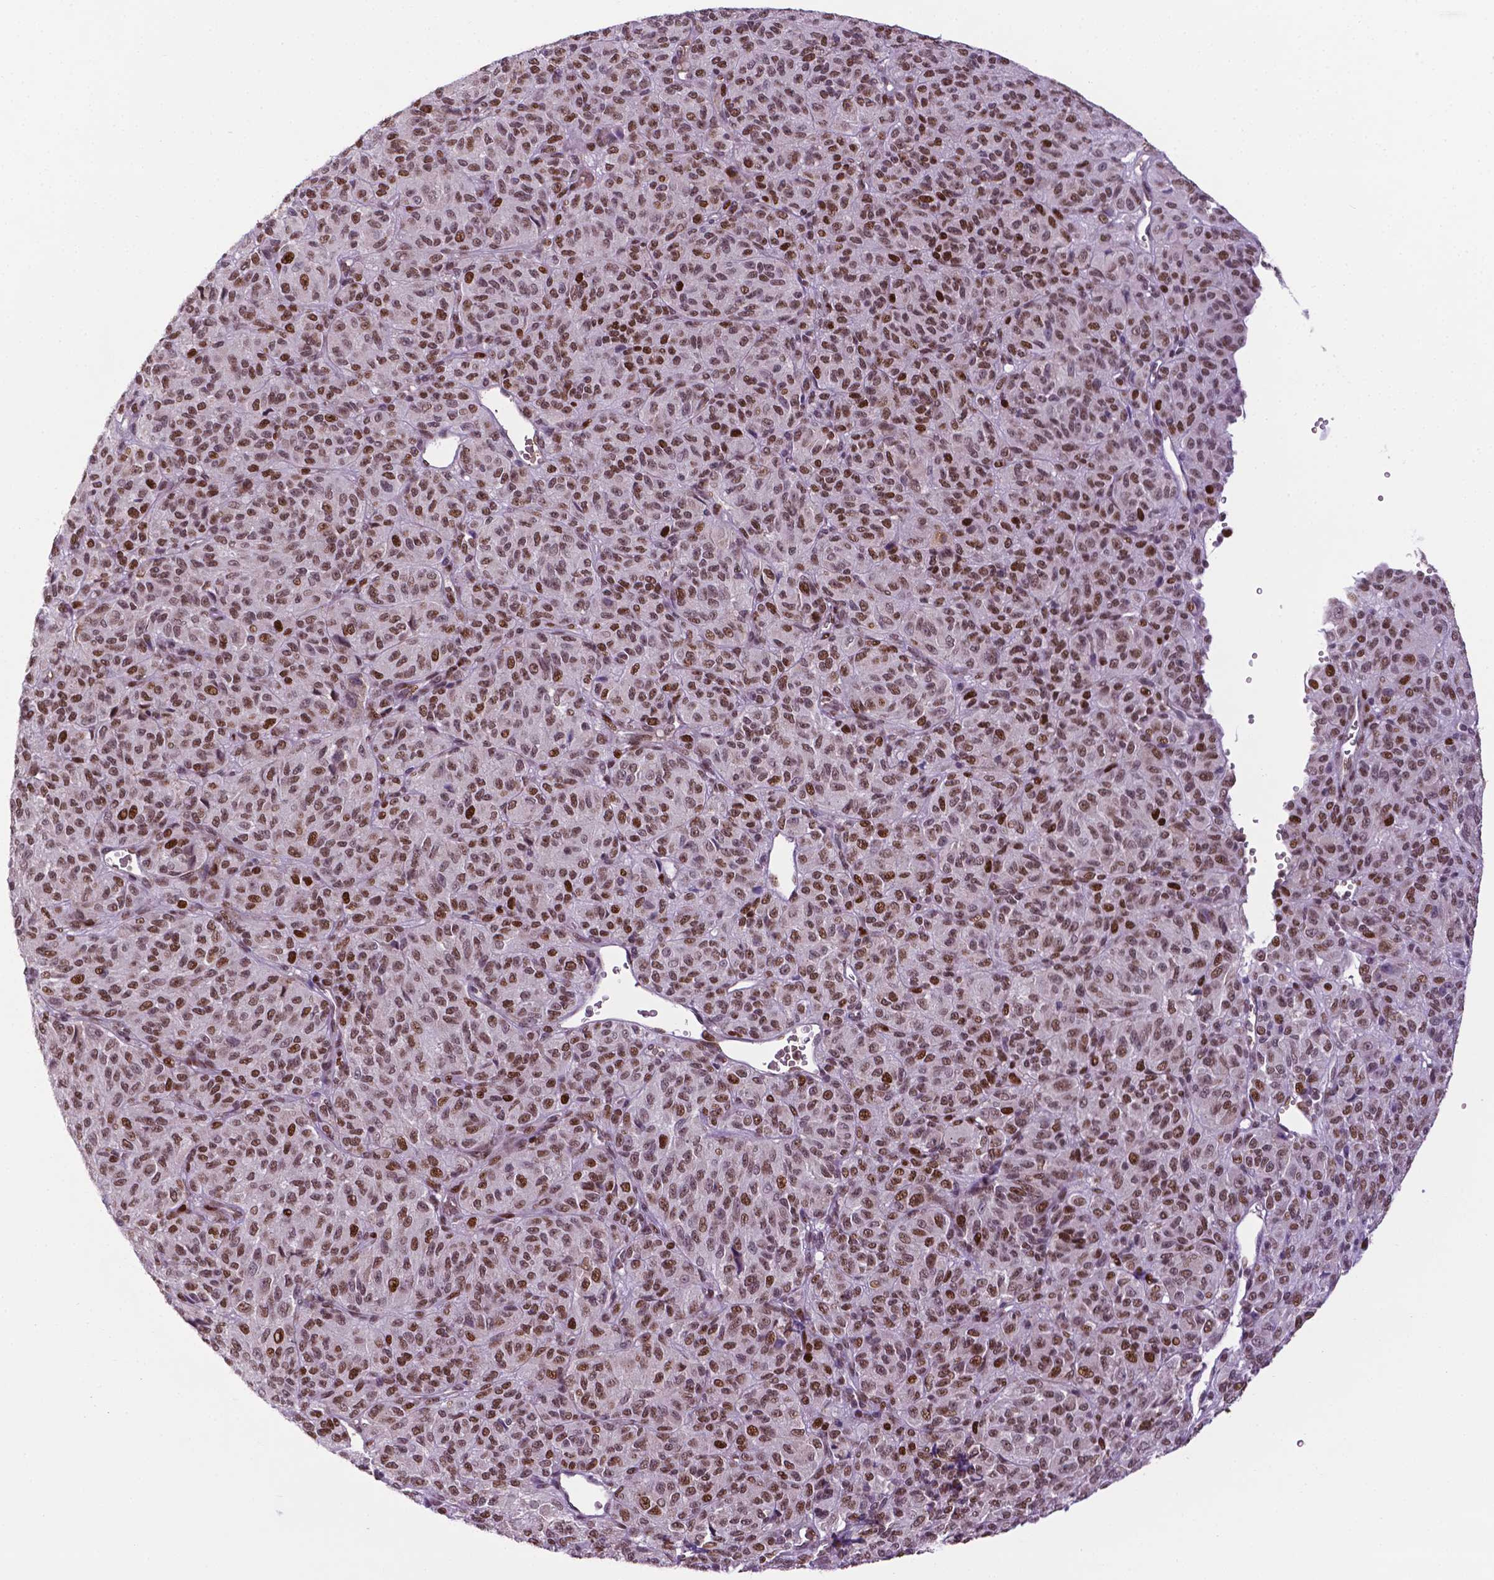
{"staining": {"intensity": "moderate", "quantity": ">75%", "location": "nuclear"}, "tissue": "melanoma", "cell_type": "Tumor cells", "image_type": "cancer", "snomed": [{"axis": "morphology", "description": "Malignant melanoma, Metastatic site"}, {"axis": "topography", "description": "Brain"}], "caption": "Immunohistochemistry image of melanoma stained for a protein (brown), which exhibits medium levels of moderate nuclear positivity in approximately >75% of tumor cells.", "gene": "ZNF41", "patient": {"sex": "female", "age": 56}}